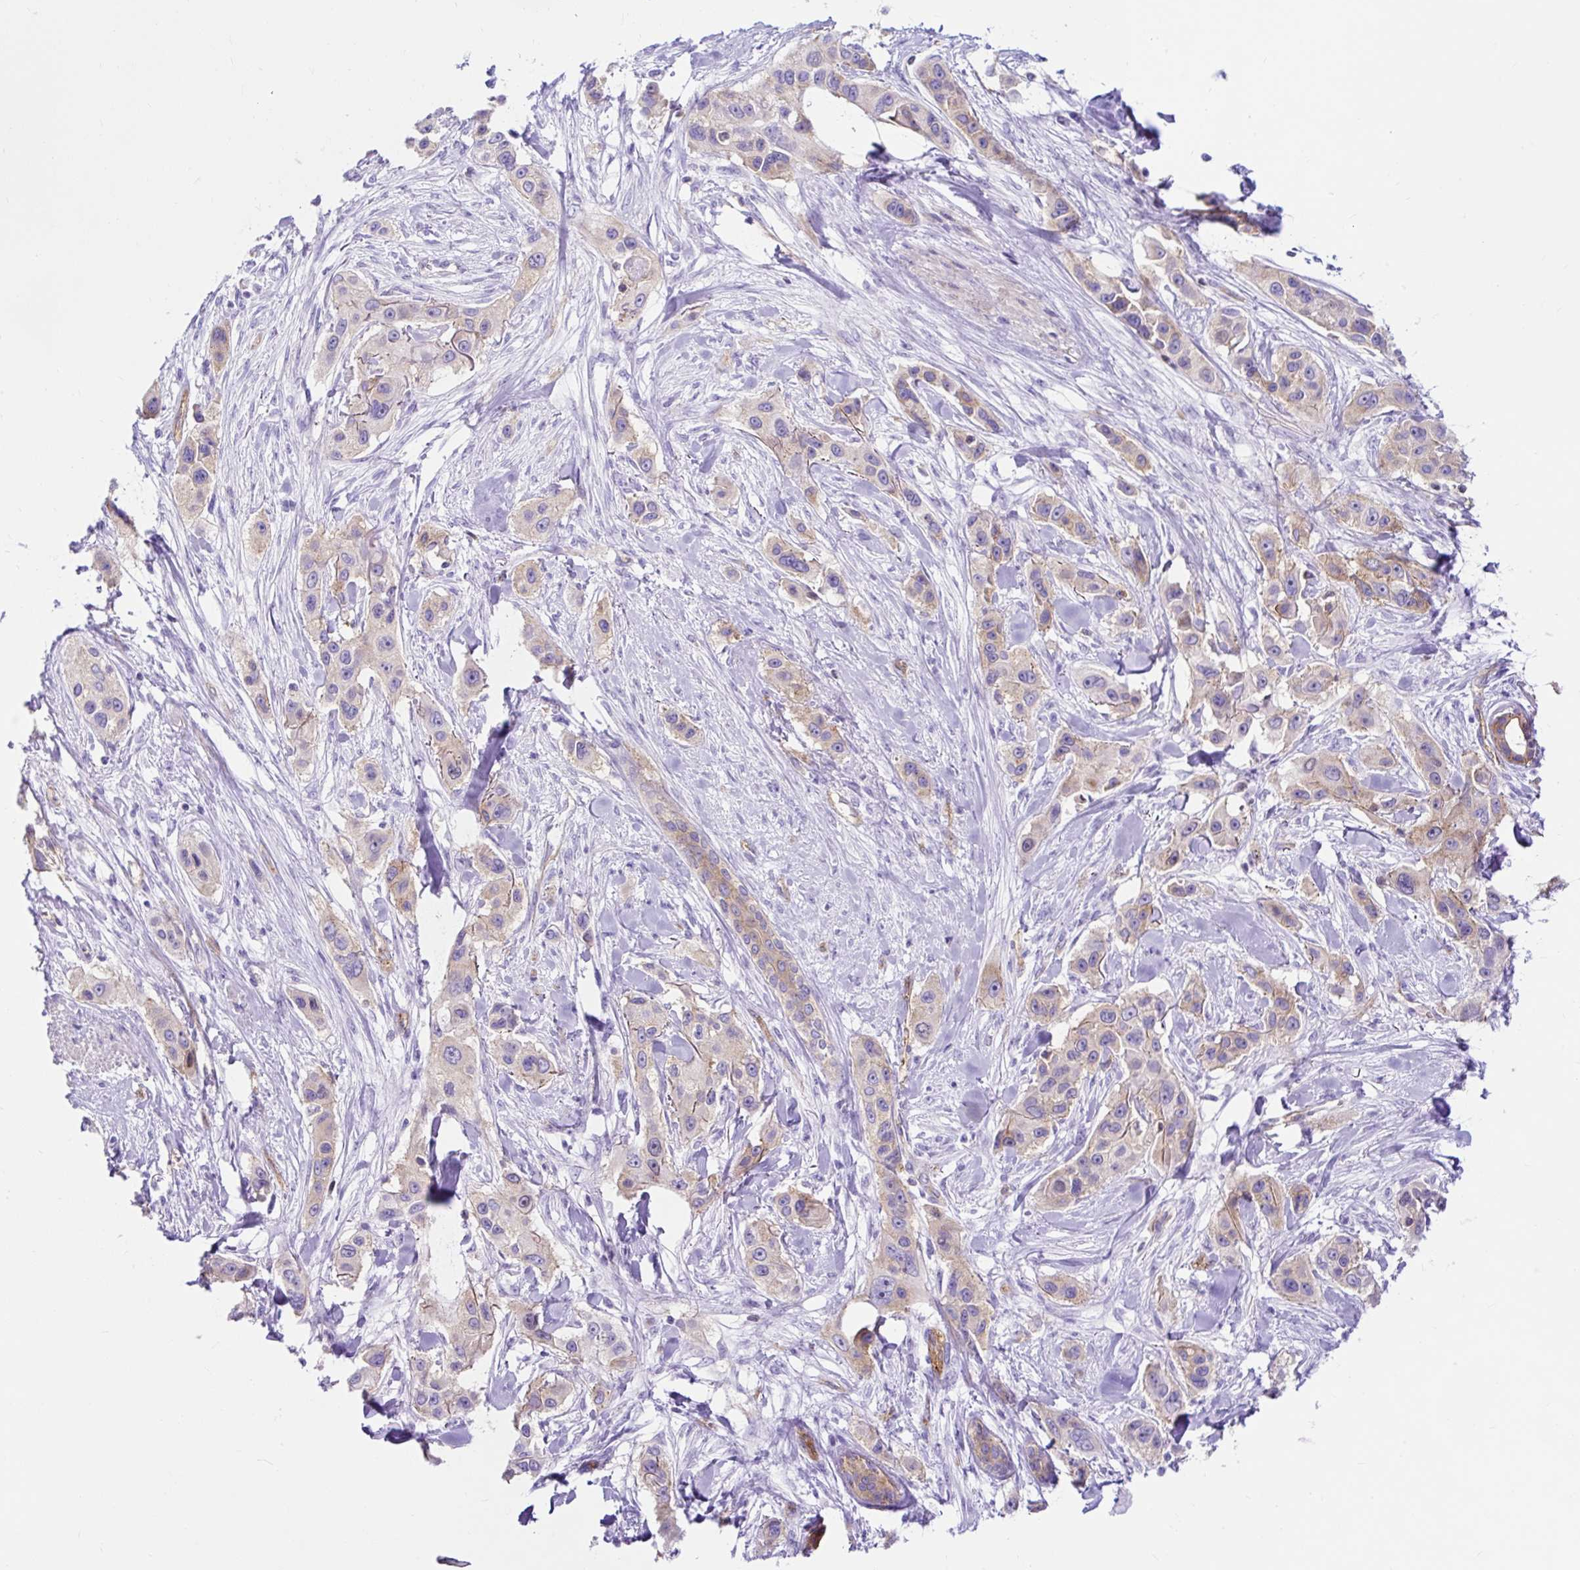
{"staining": {"intensity": "weak", "quantity": "<25%", "location": "cytoplasmic/membranous"}, "tissue": "skin cancer", "cell_type": "Tumor cells", "image_type": "cancer", "snomed": [{"axis": "morphology", "description": "Squamous cell carcinoma, NOS"}, {"axis": "topography", "description": "Skin"}], "caption": "A photomicrograph of skin cancer stained for a protein reveals no brown staining in tumor cells.", "gene": "HIP1R", "patient": {"sex": "male", "age": 63}}